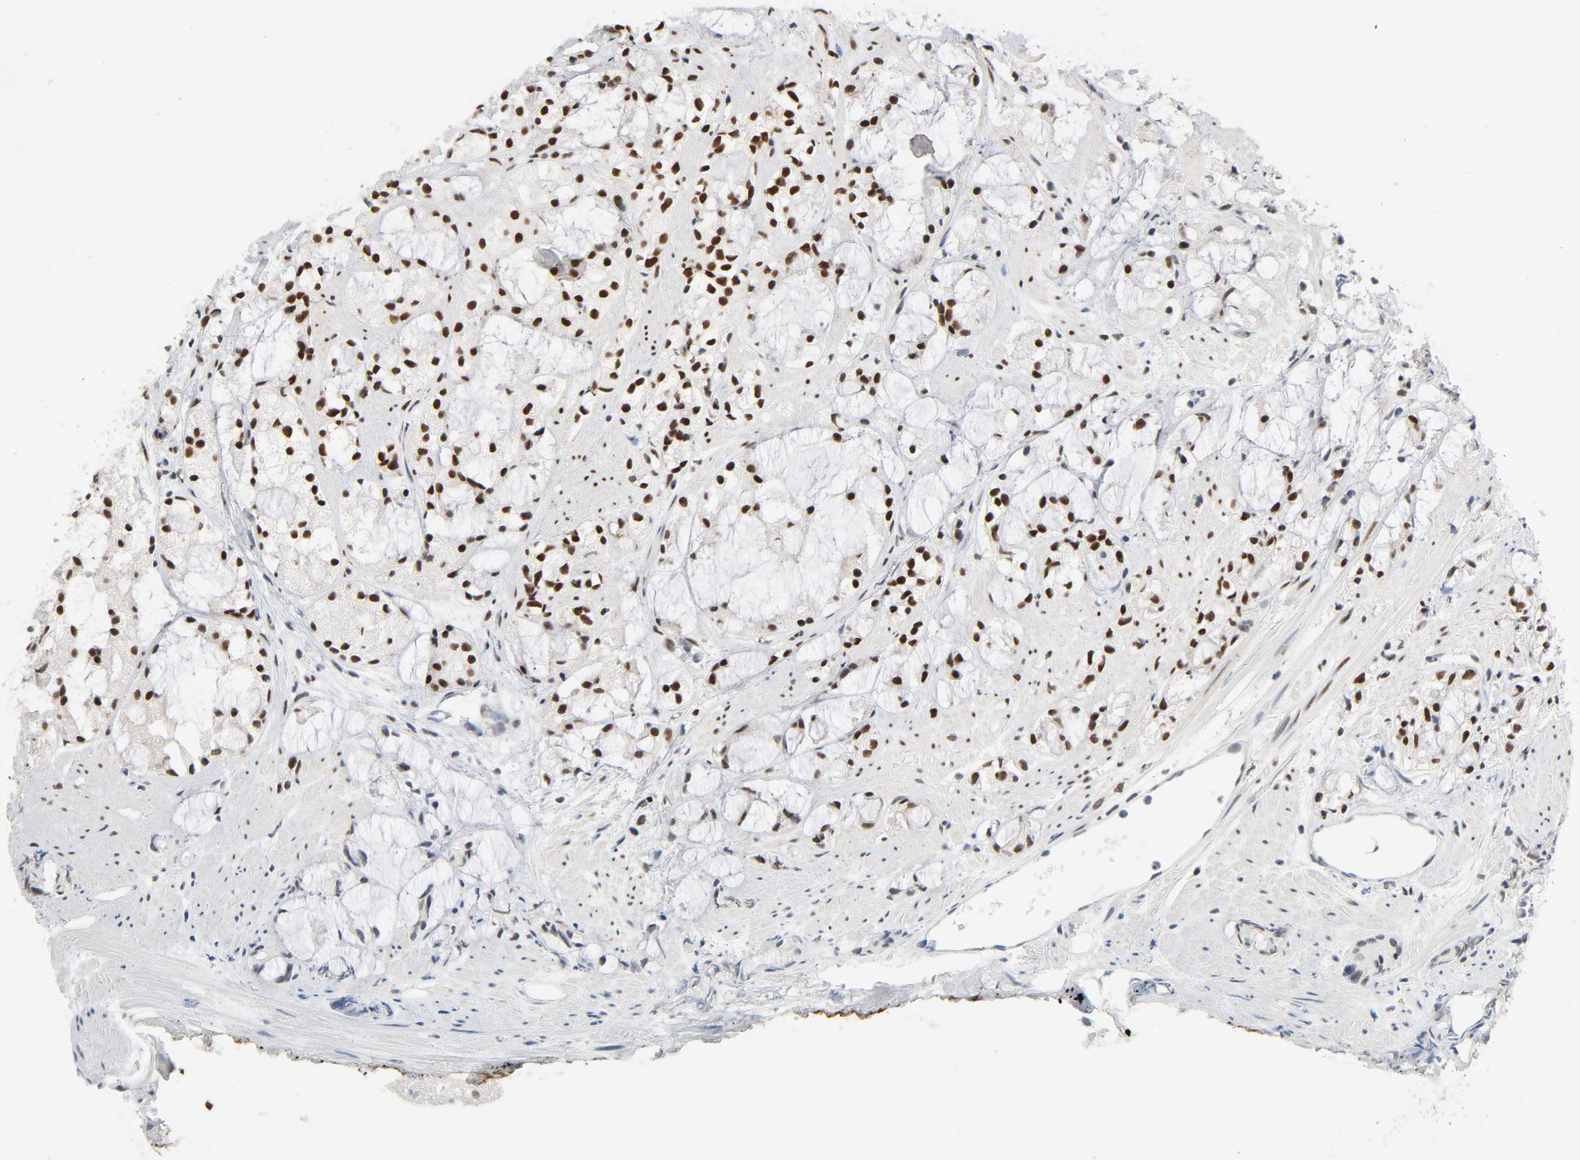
{"staining": {"intensity": "strong", "quantity": ">75%", "location": "nuclear"}, "tissue": "prostate cancer", "cell_type": "Tumor cells", "image_type": "cancer", "snomed": [{"axis": "morphology", "description": "Adenocarcinoma, High grade"}, {"axis": "topography", "description": "Prostate"}], "caption": "Prostate cancer (adenocarcinoma (high-grade)) stained for a protein (brown) exhibits strong nuclear positive staining in about >75% of tumor cells.", "gene": "MRE11", "patient": {"sex": "male", "age": 85}}